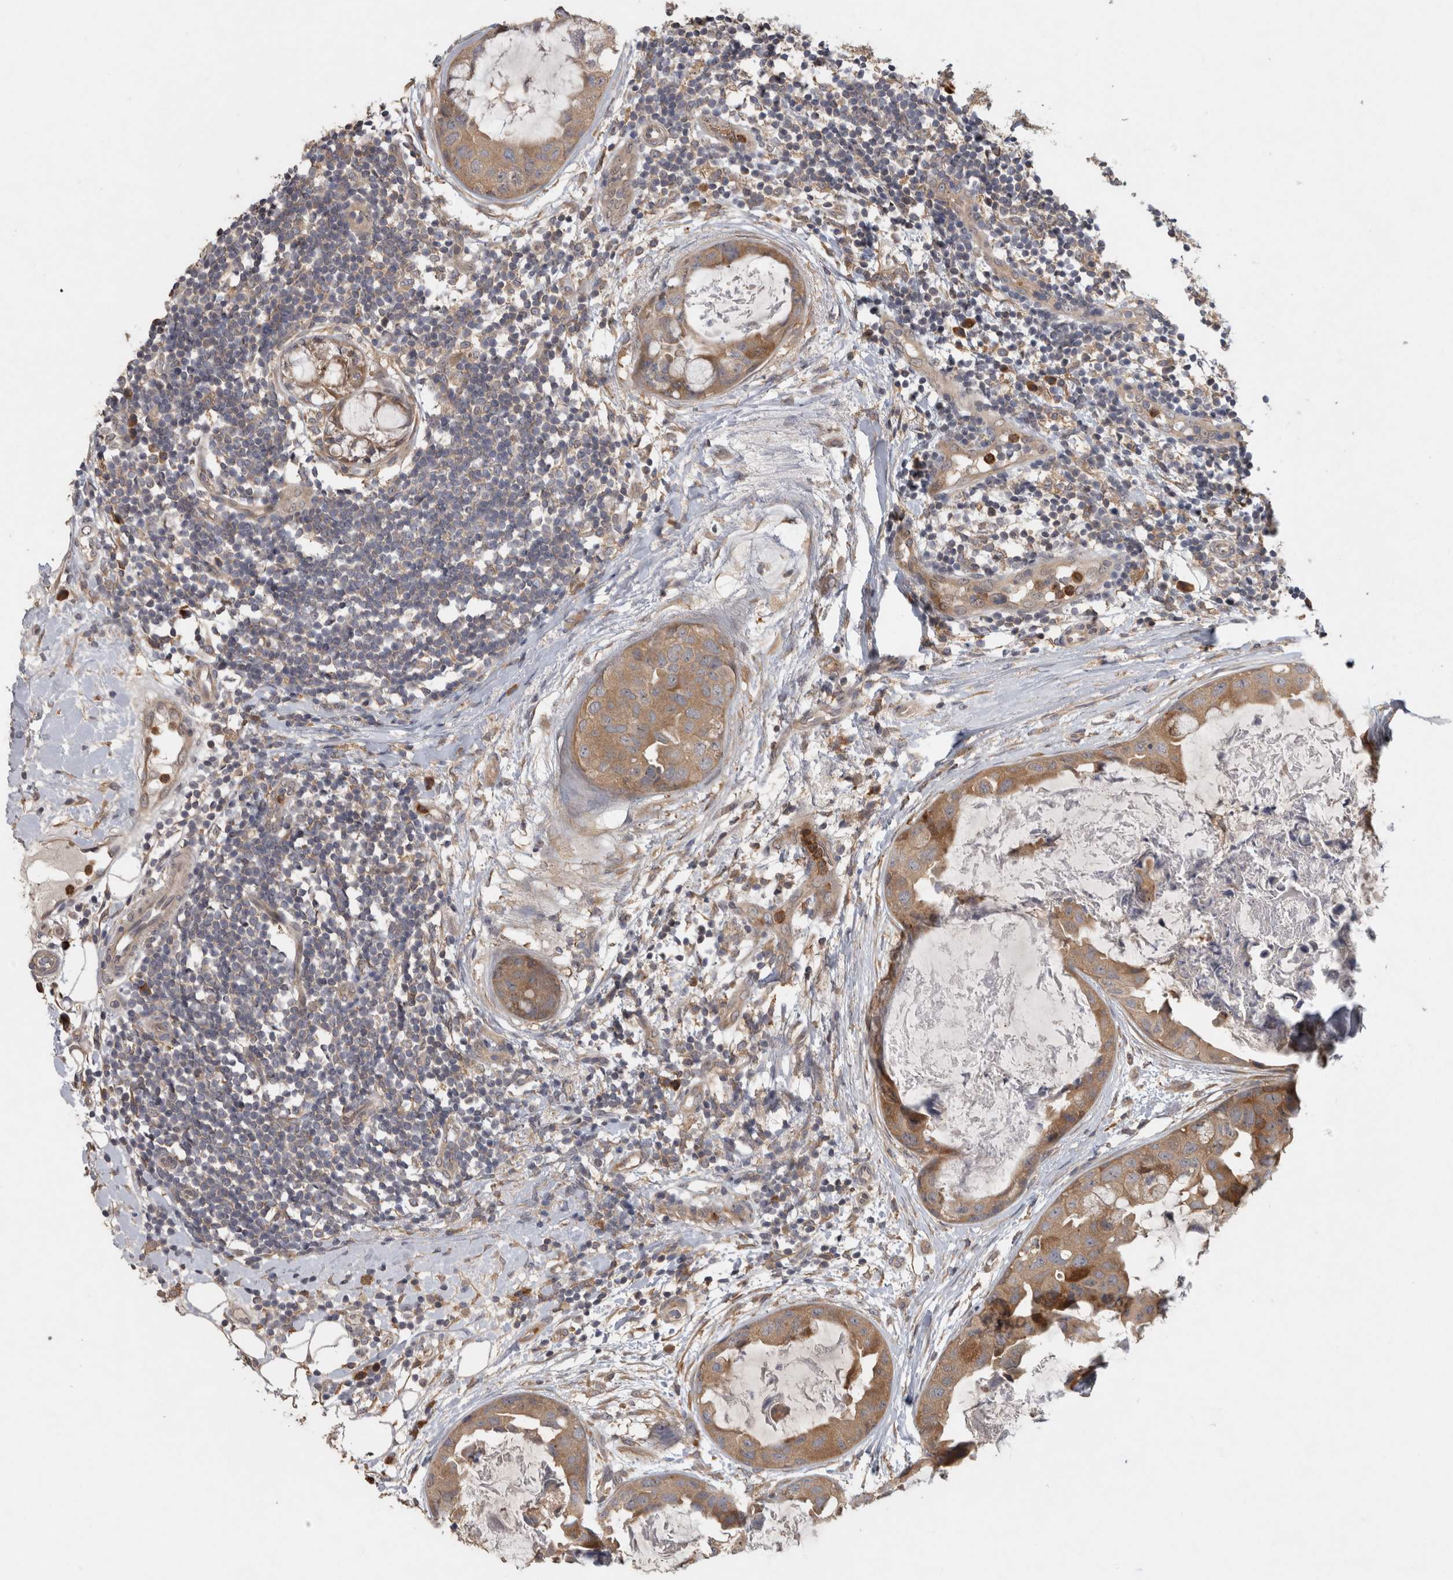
{"staining": {"intensity": "moderate", "quantity": ">75%", "location": "cytoplasmic/membranous"}, "tissue": "breast cancer", "cell_type": "Tumor cells", "image_type": "cancer", "snomed": [{"axis": "morphology", "description": "Duct carcinoma"}, {"axis": "topography", "description": "Breast"}], "caption": "Immunohistochemical staining of breast cancer reveals moderate cytoplasmic/membranous protein positivity in approximately >75% of tumor cells.", "gene": "VEPH1", "patient": {"sex": "female", "age": 40}}